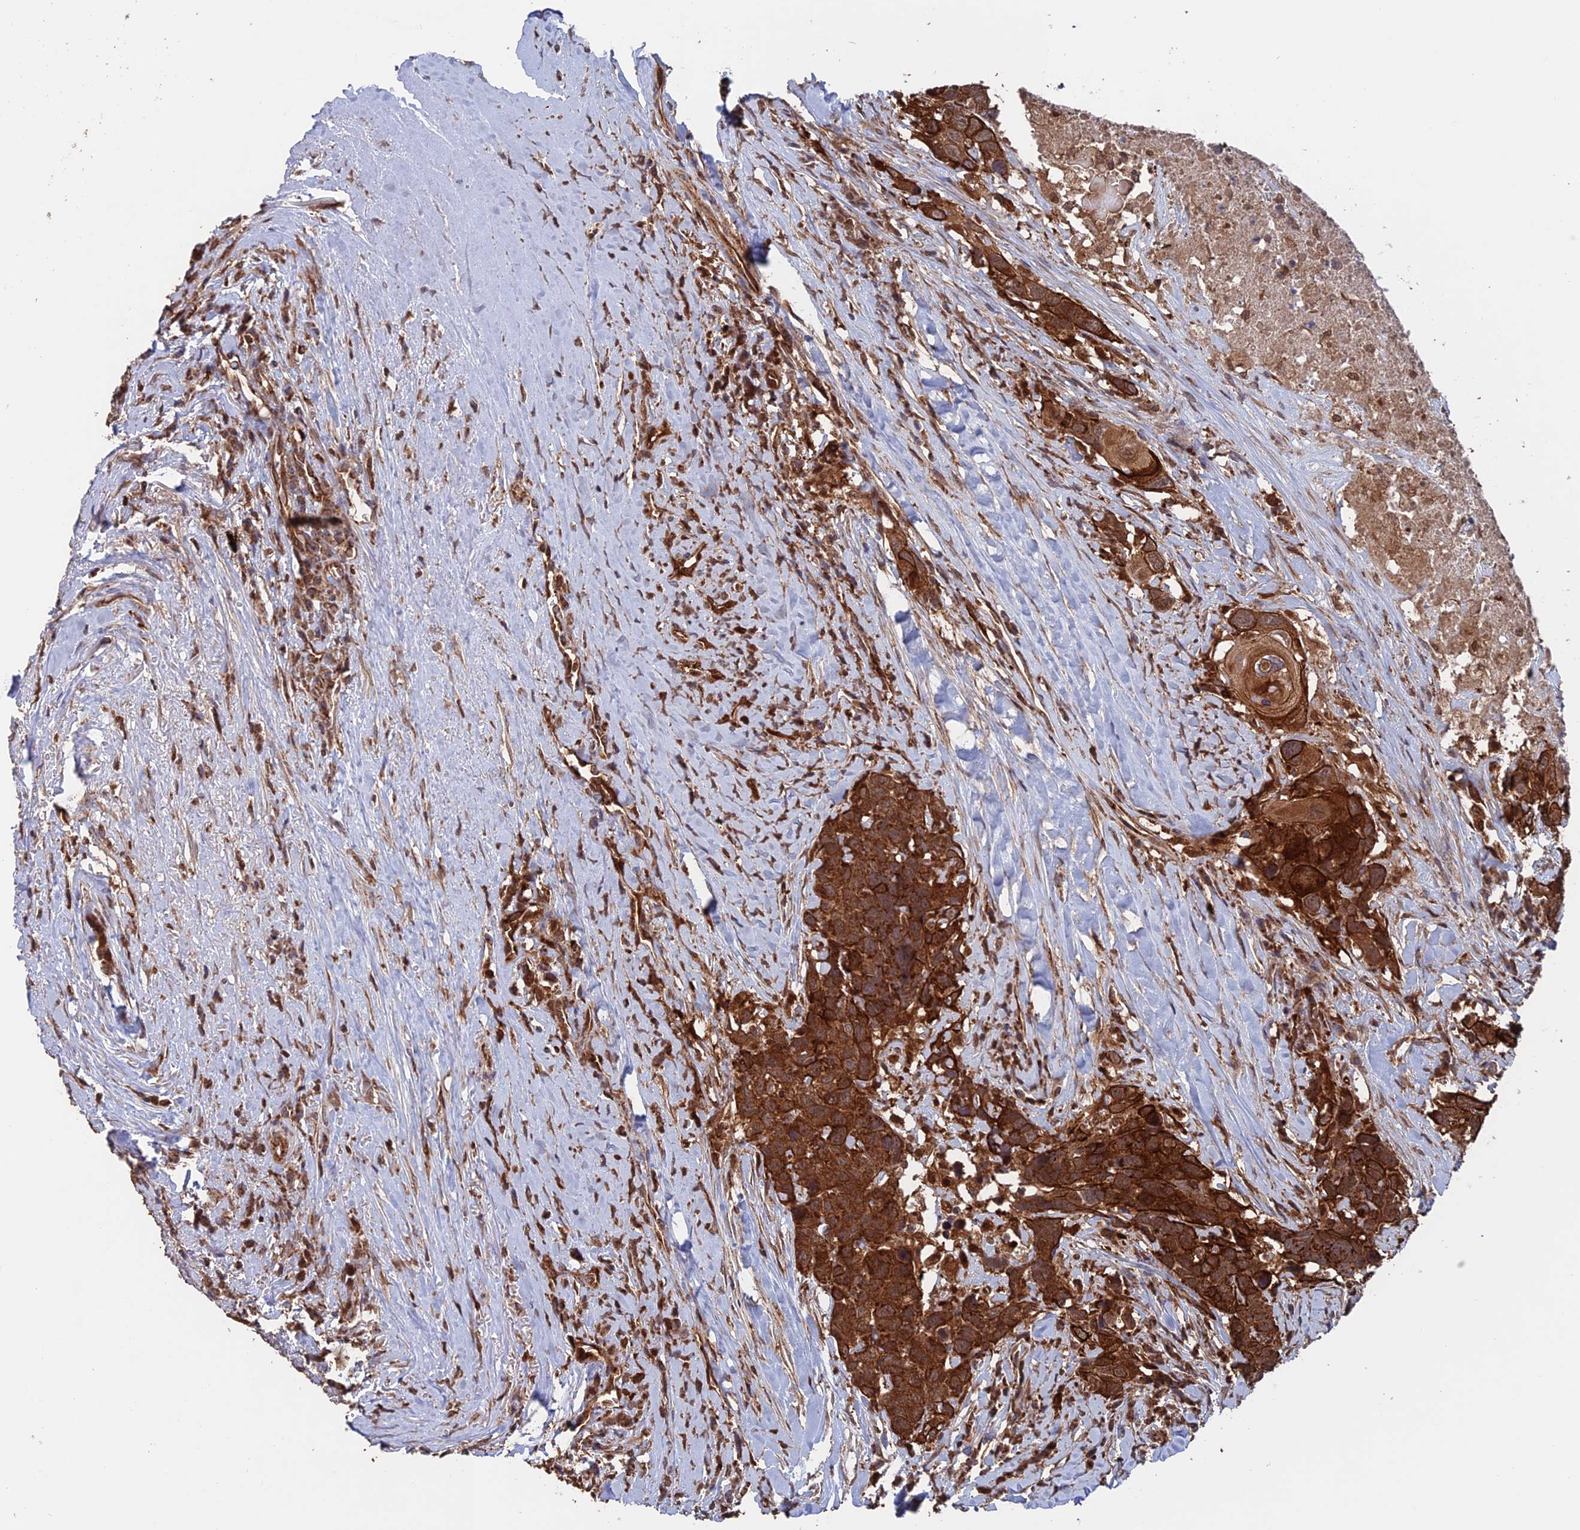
{"staining": {"intensity": "strong", "quantity": ">75%", "location": "cytoplasmic/membranous"}, "tissue": "head and neck cancer", "cell_type": "Tumor cells", "image_type": "cancer", "snomed": [{"axis": "morphology", "description": "Squamous cell carcinoma, NOS"}, {"axis": "topography", "description": "Head-Neck"}], "caption": "Immunohistochemical staining of human head and neck cancer (squamous cell carcinoma) exhibits high levels of strong cytoplasmic/membranous protein positivity in about >75% of tumor cells. The staining was performed using DAB (3,3'-diaminobenzidine) to visualize the protein expression in brown, while the nuclei were stained in blue with hematoxylin (Magnification: 20x).", "gene": "DTYMK", "patient": {"sex": "male", "age": 66}}